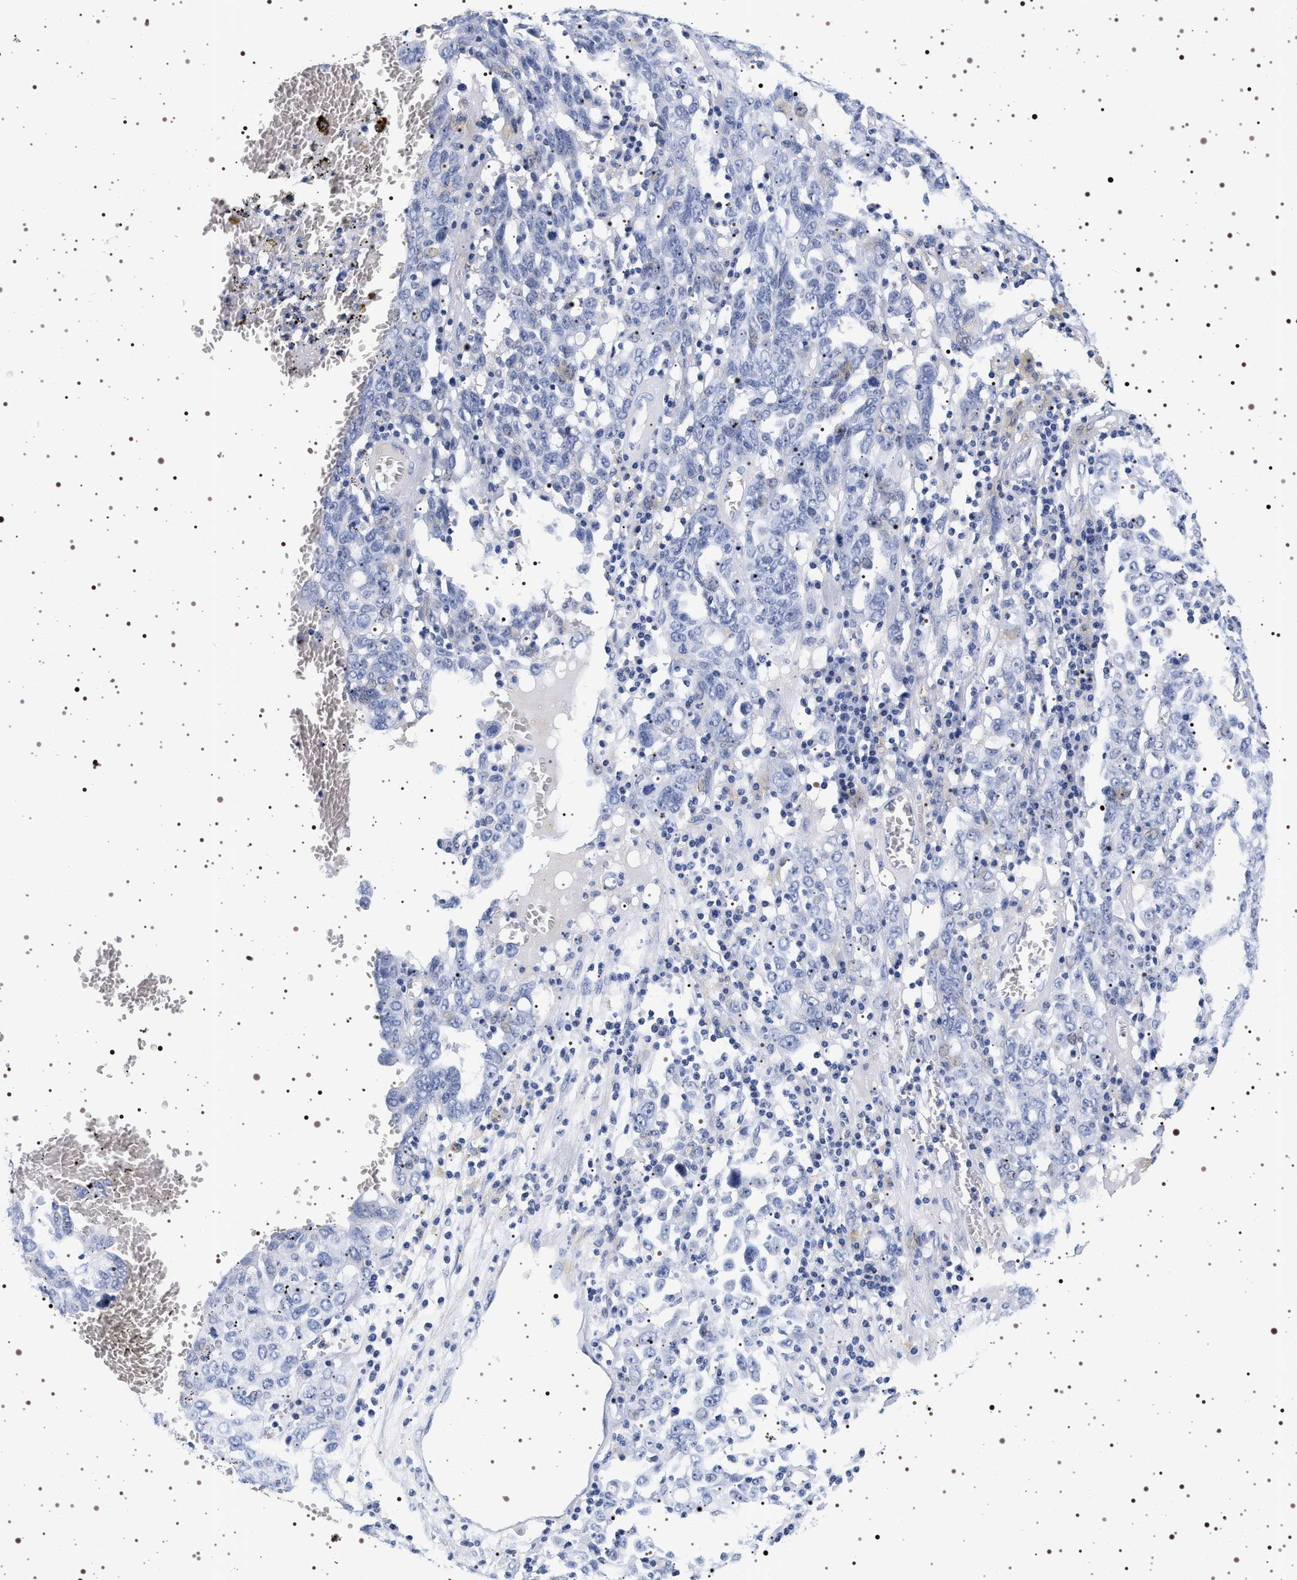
{"staining": {"intensity": "negative", "quantity": "none", "location": "none"}, "tissue": "ovarian cancer", "cell_type": "Tumor cells", "image_type": "cancer", "snomed": [{"axis": "morphology", "description": "Carcinoma, endometroid"}, {"axis": "topography", "description": "Ovary"}], "caption": "Ovarian endometroid carcinoma stained for a protein using immunohistochemistry (IHC) shows no expression tumor cells.", "gene": "SYN1", "patient": {"sex": "female", "age": 62}}